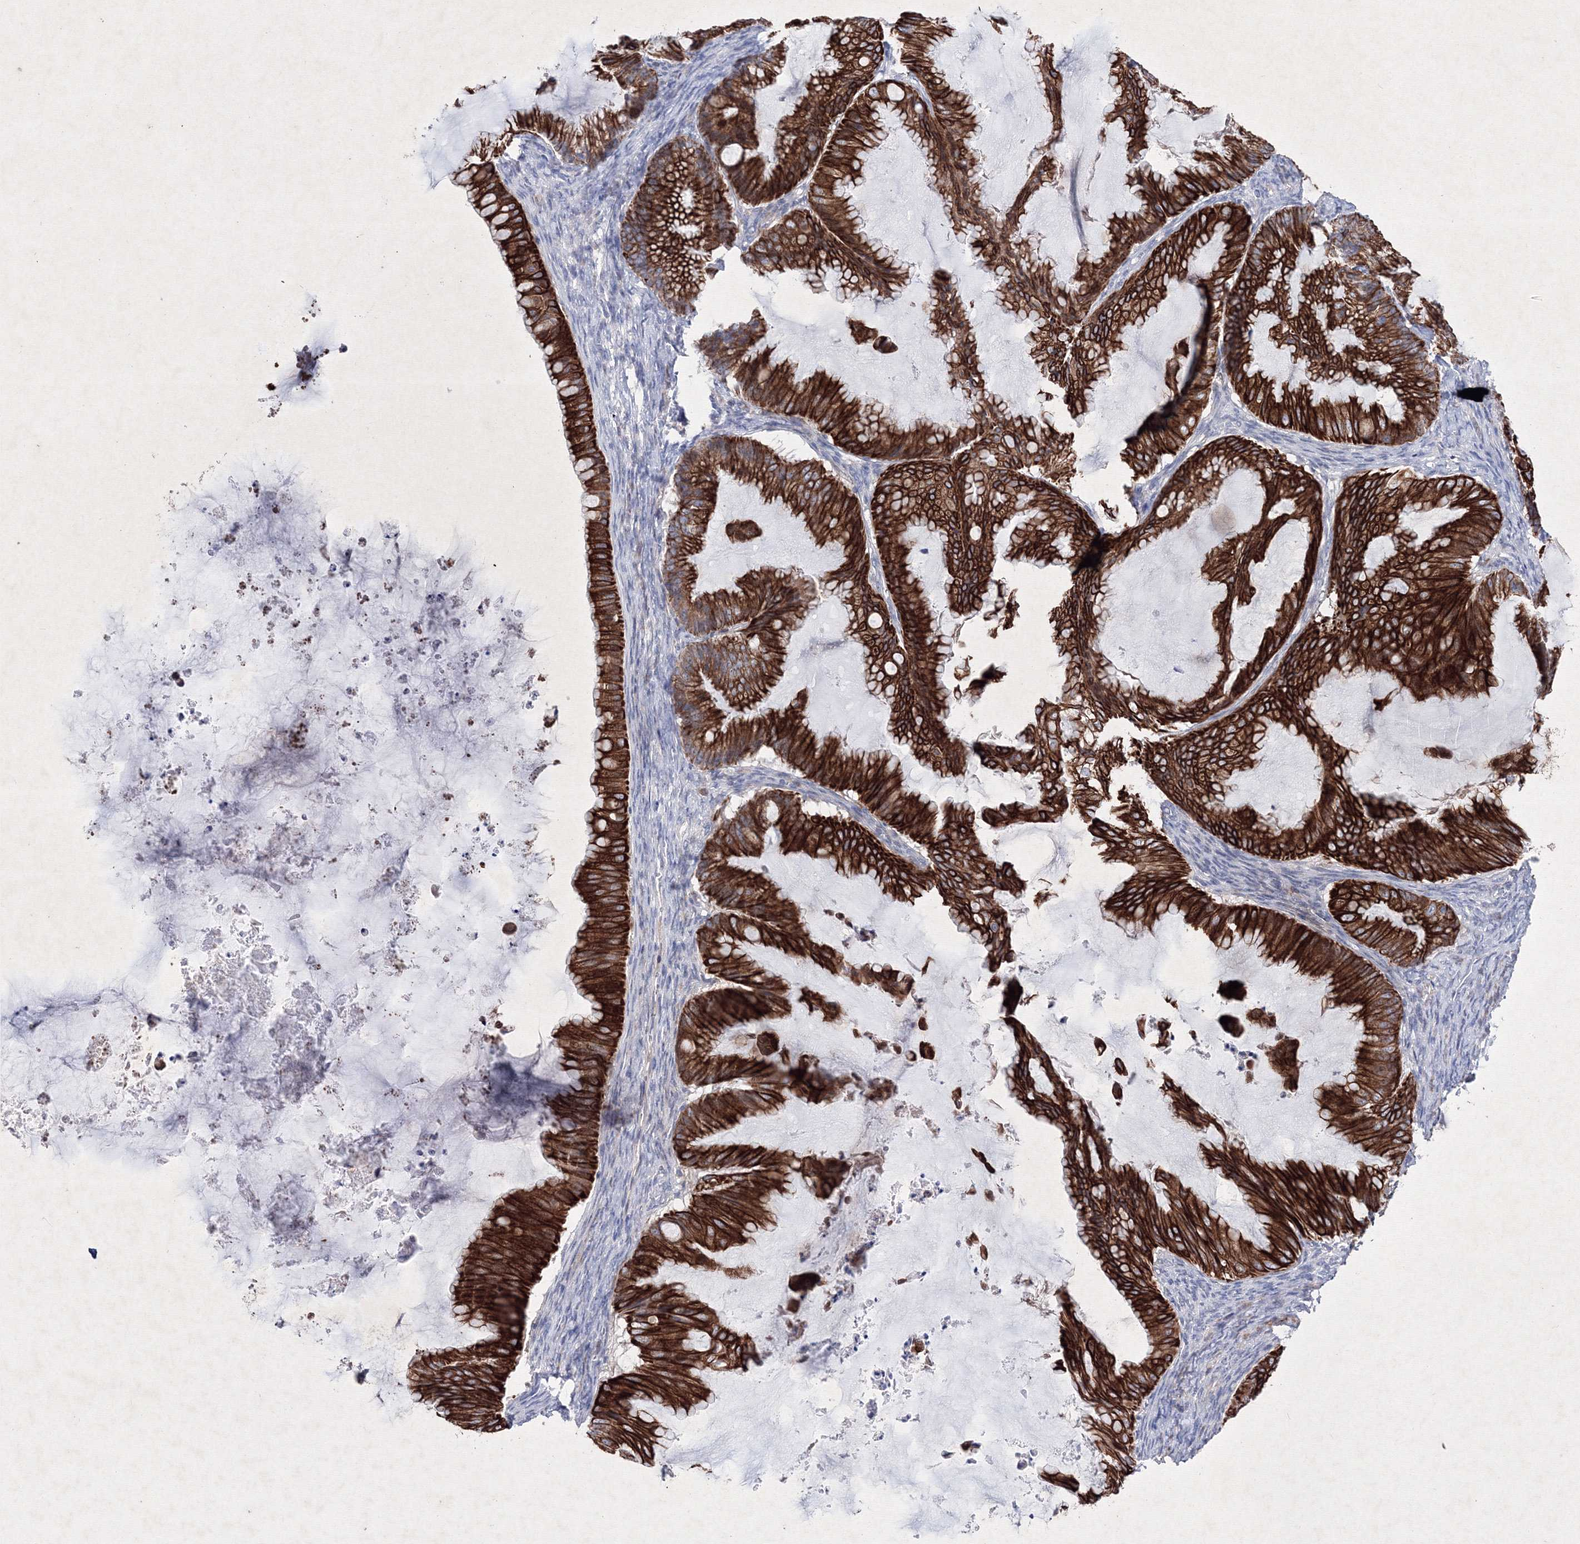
{"staining": {"intensity": "strong", "quantity": ">75%", "location": "cytoplasmic/membranous"}, "tissue": "ovarian cancer", "cell_type": "Tumor cells", "image_type": "cancer", "snomed": [{"axis": "morphology", "description": "Cystadenocarcinoma, mucinous, NOS"}, {"axis": "topography", "description": "Ovary"}], "caption": "Brown immunohistochemical staining in human ovarian mucinous cystadenocarcinoma exhibits strong cytoplasmic/membranous positivity in approximately >75% of tumor cells. (Brightfield microscopy of DAB IHC at high magnification).", "gene": "SMIM29", "patient": {"sex": "female", "age": 71}}